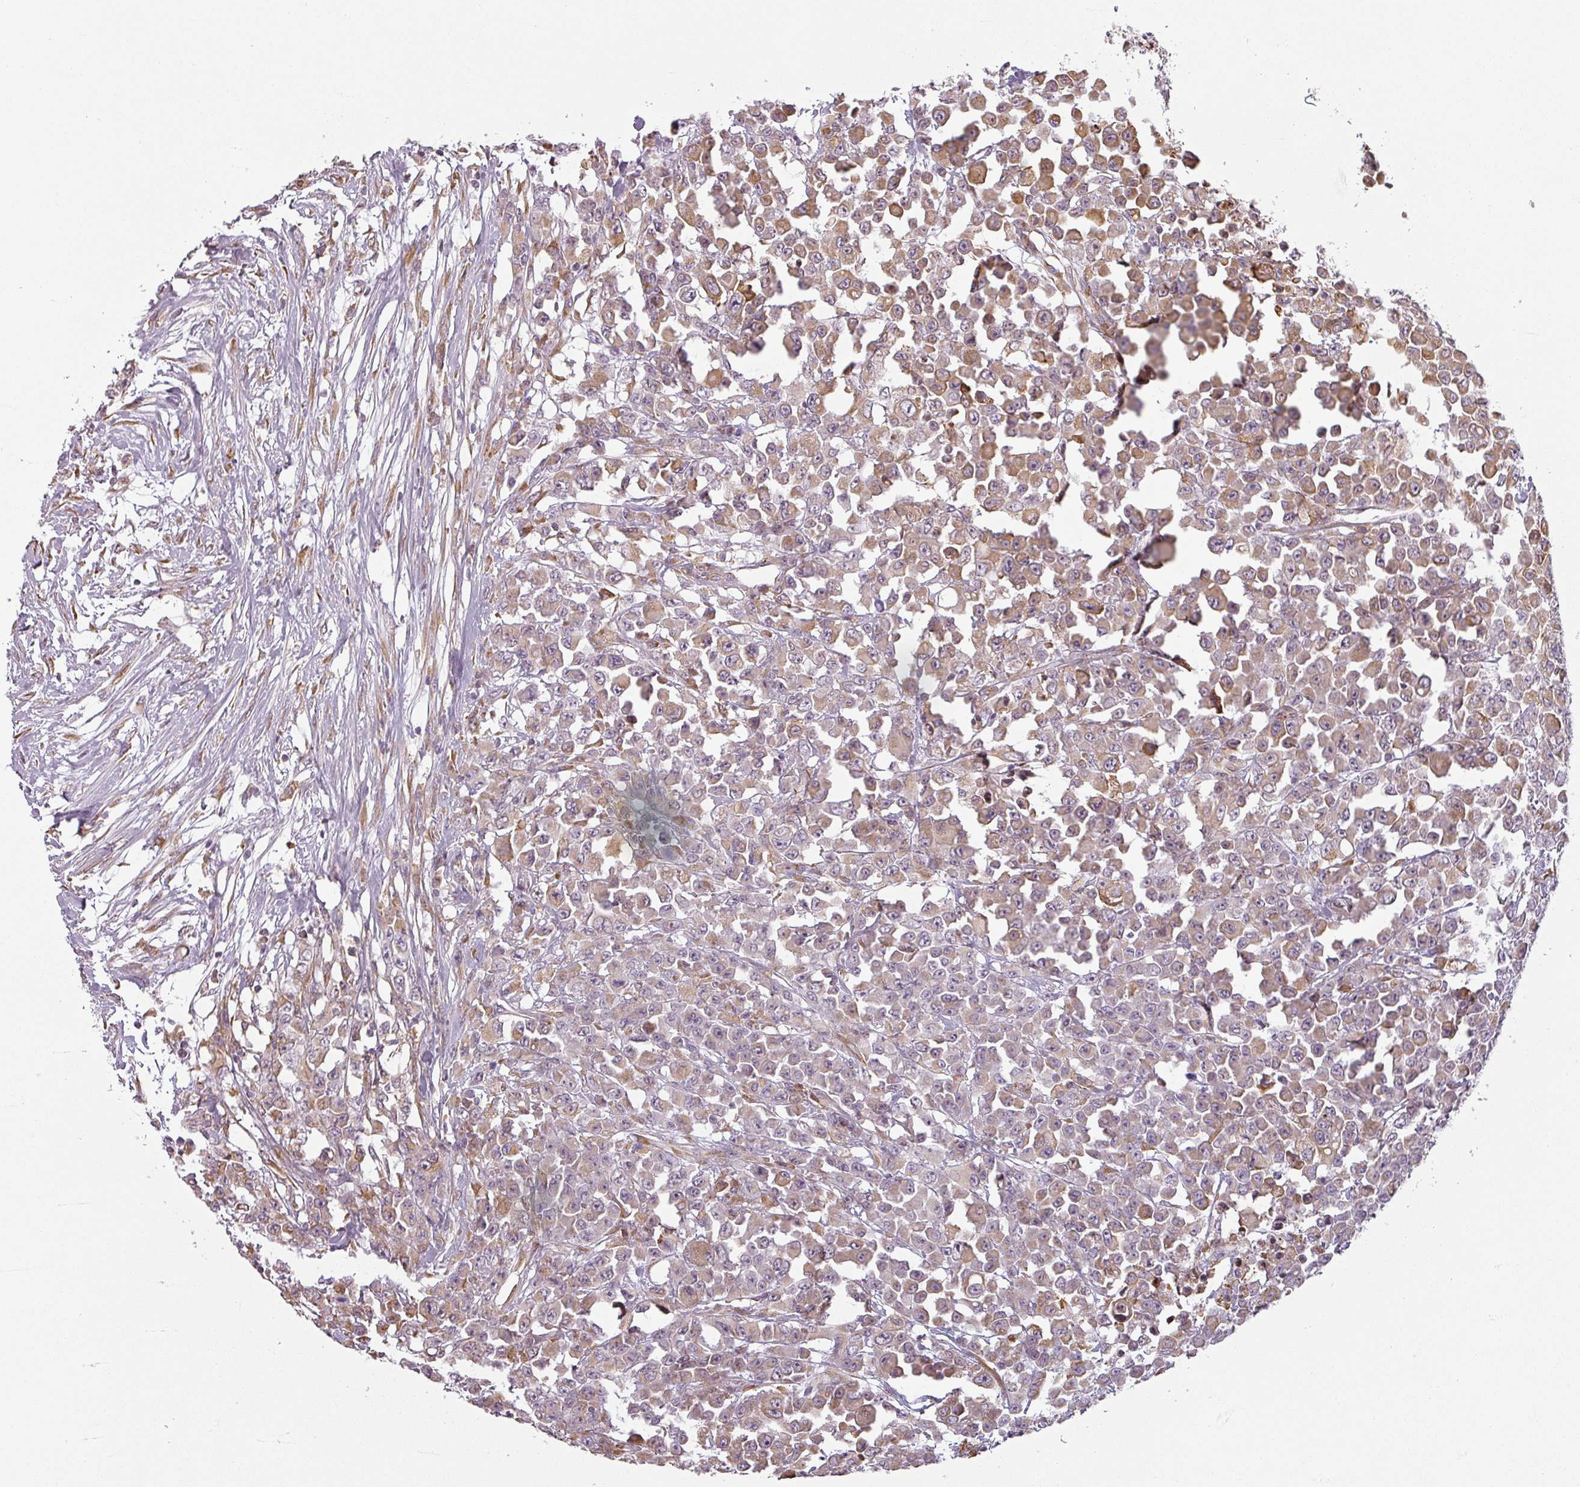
{"staining": {"intensity": "moderate", "quantity": "25%-75%", "location": "cytoplasmic/membranous"}, "tissue": "colorectal cancer", "cell_type": "Tumor cells", "image_type": "cancer", "snomed": [{"axis": "morphology", "description": "Adenocarcinoma, NOS"}, {"axis": "topography", "description": "Colon"}], "caption": "DAB immunohistochemical staining of human colorectal cancer reveals moderate cytoplasmic/membranous protein positivity in about 25%-75% of tumor cells. (brown staining indicates protein expression, while blue staining denotes nuclei).", "gene": "CCDC144A", "patient": {"sex": "male", "age": 51}}